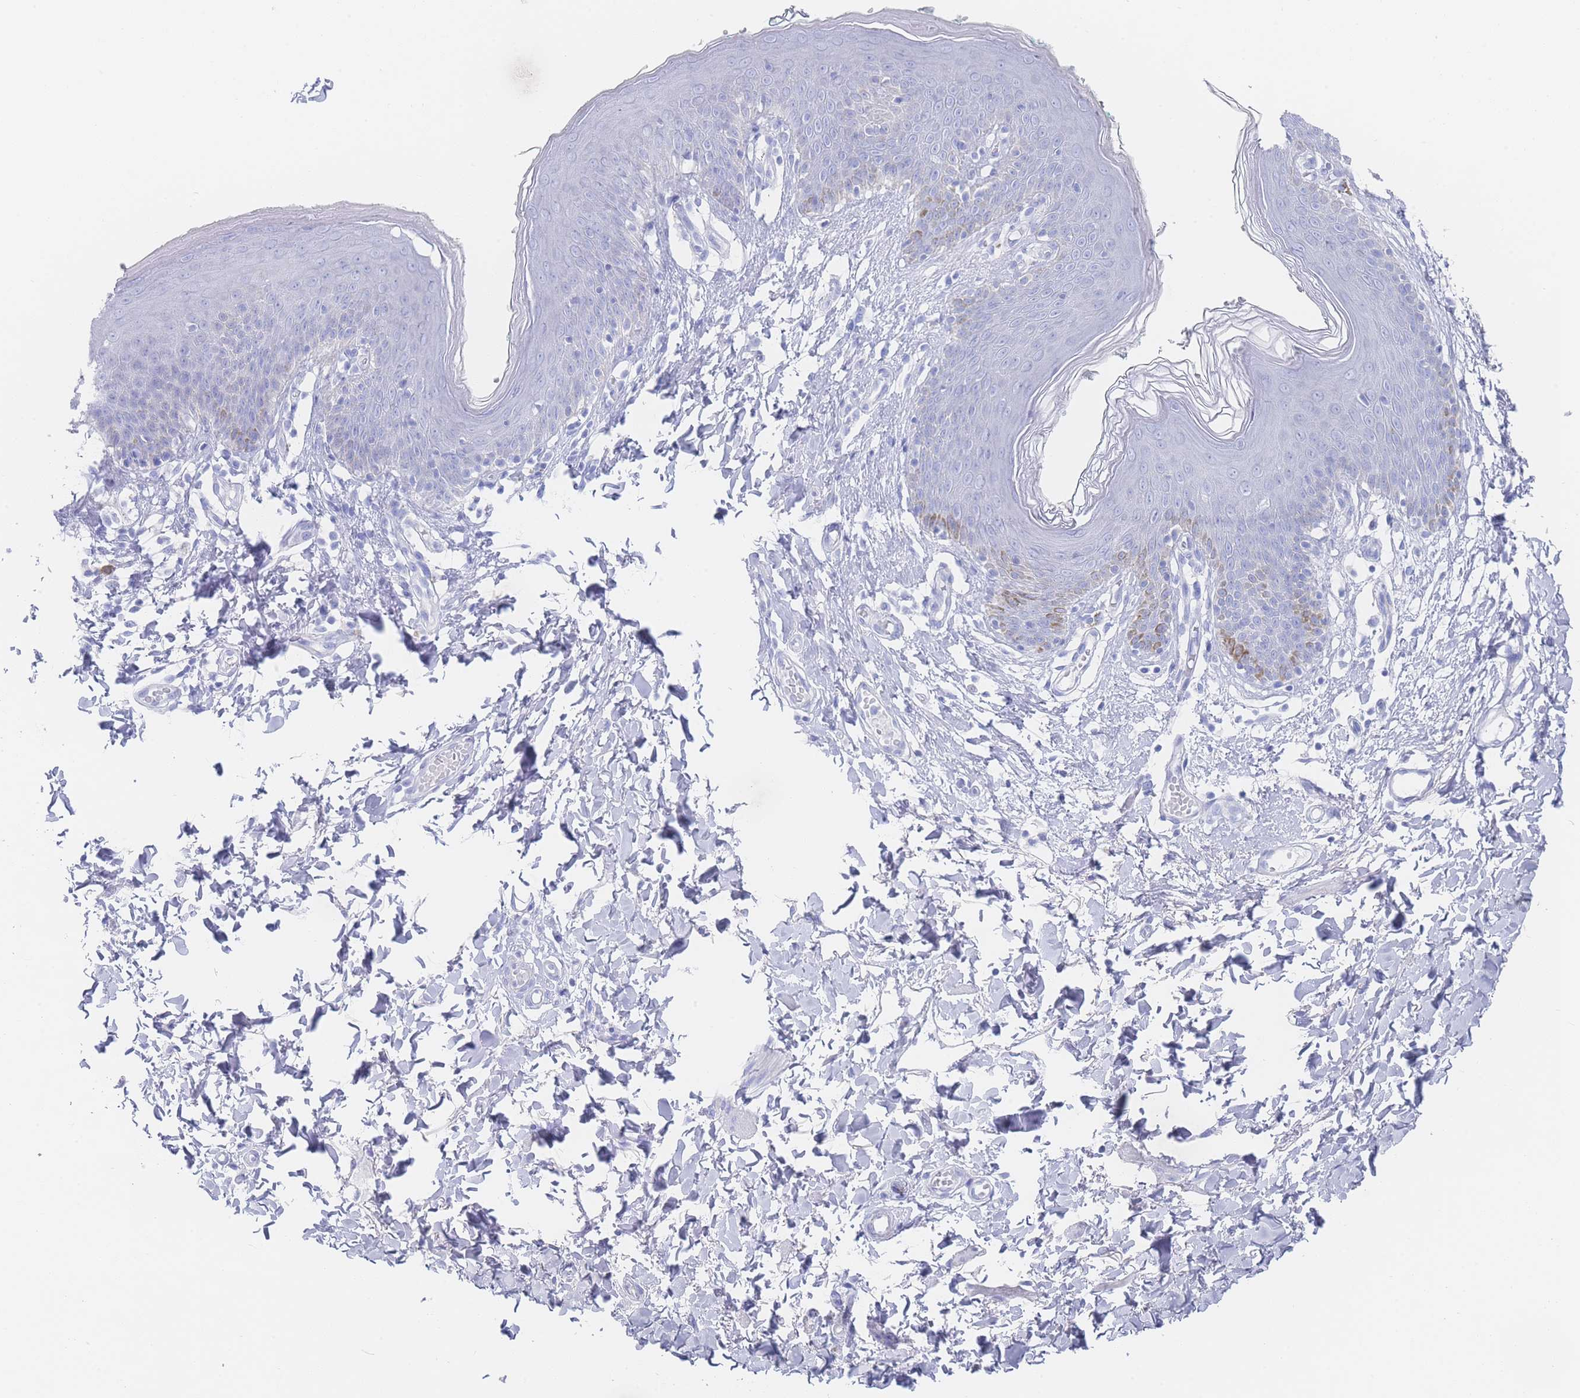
{"staining": {"intensity": "negative", "quantity": "none", "location": "none"}, "tissue": "skin", "cell_type": "Epidermal cells", "image_type": "normal", "snomed": [{"axis": "morphology", "description": "Normal tissue, NOS"}, {"axis": "topography", "description": "Vulva"}], "caption": "This is an IHC micrograph of unremarkable human skin. There is no staining in epidermal cells.", "gene": "LRRC37A2", "patient": {"sex": "female", "age": 66}}